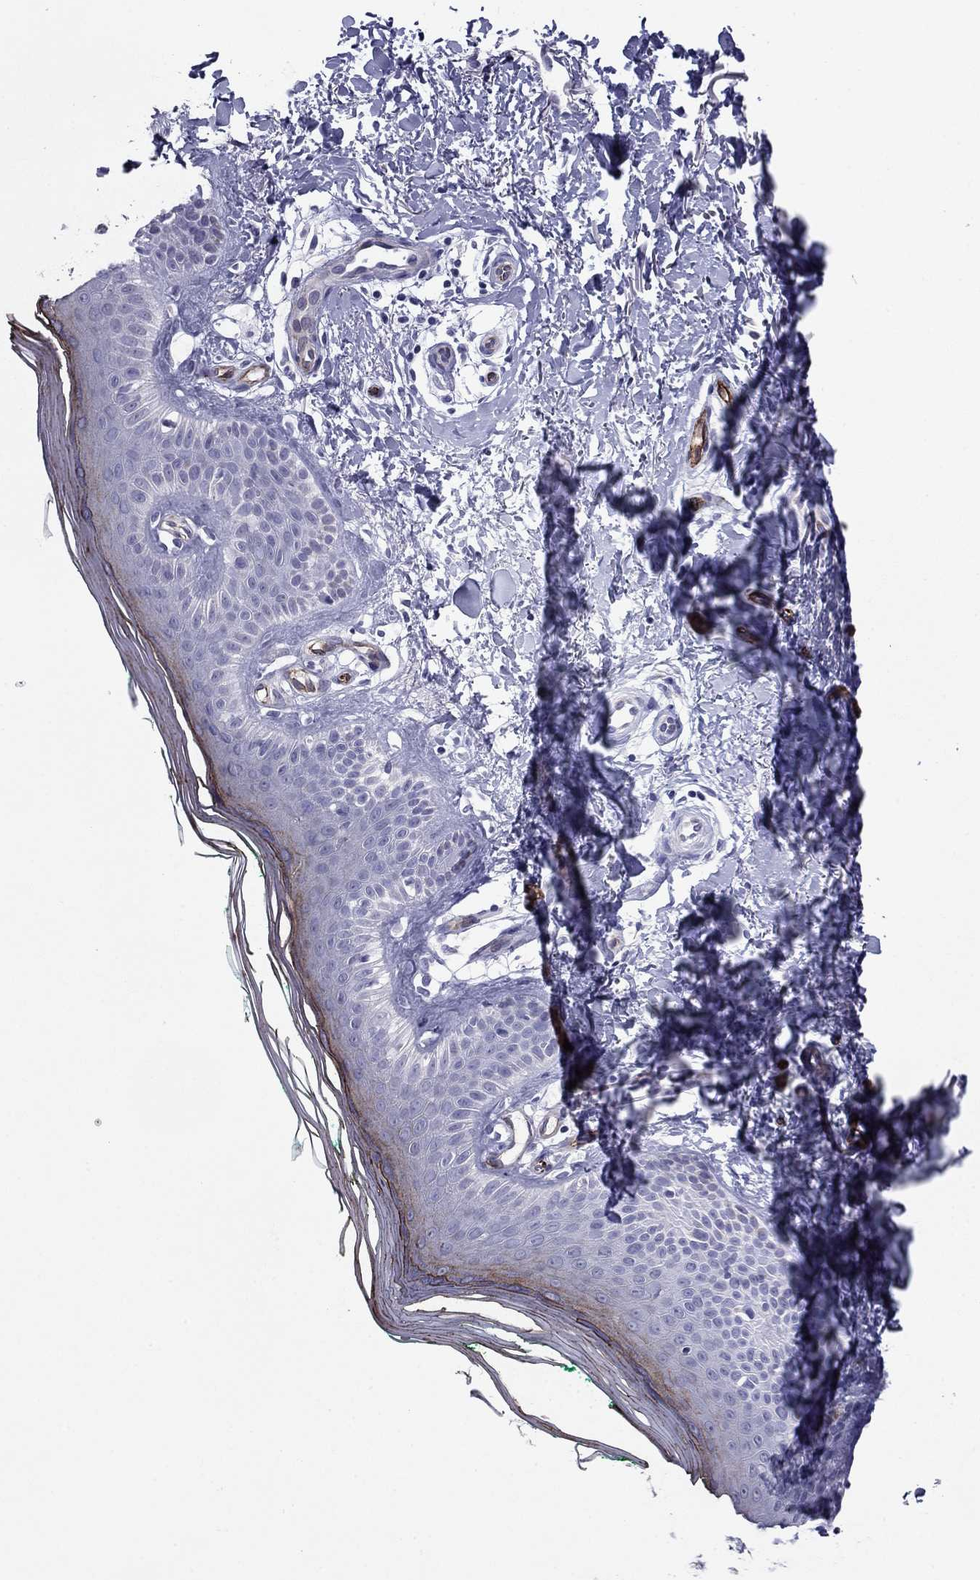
{"staining": {"intensity": "negative", "quantity": "none", "location": "none"}, "tissue": "skin", "cell_type": "Fibroblasts", "image_type": "normal", "snomed": [{"axis": "morphology", "description": "Normal tissue, NOS"}, {"axis": "morphology", "description": "Inflammation, NOS"}, {"axis": "morphology", "description": "Fibrosis, NOS"}, {"axis": "topography", "description": "Skin"}], "caption": "Benign skin was stained to show a protein in brown. There is no significant positivity in fibroblasts.", "gene": "ANKS4B", "patient": {"sex": "male", "age": 71}}